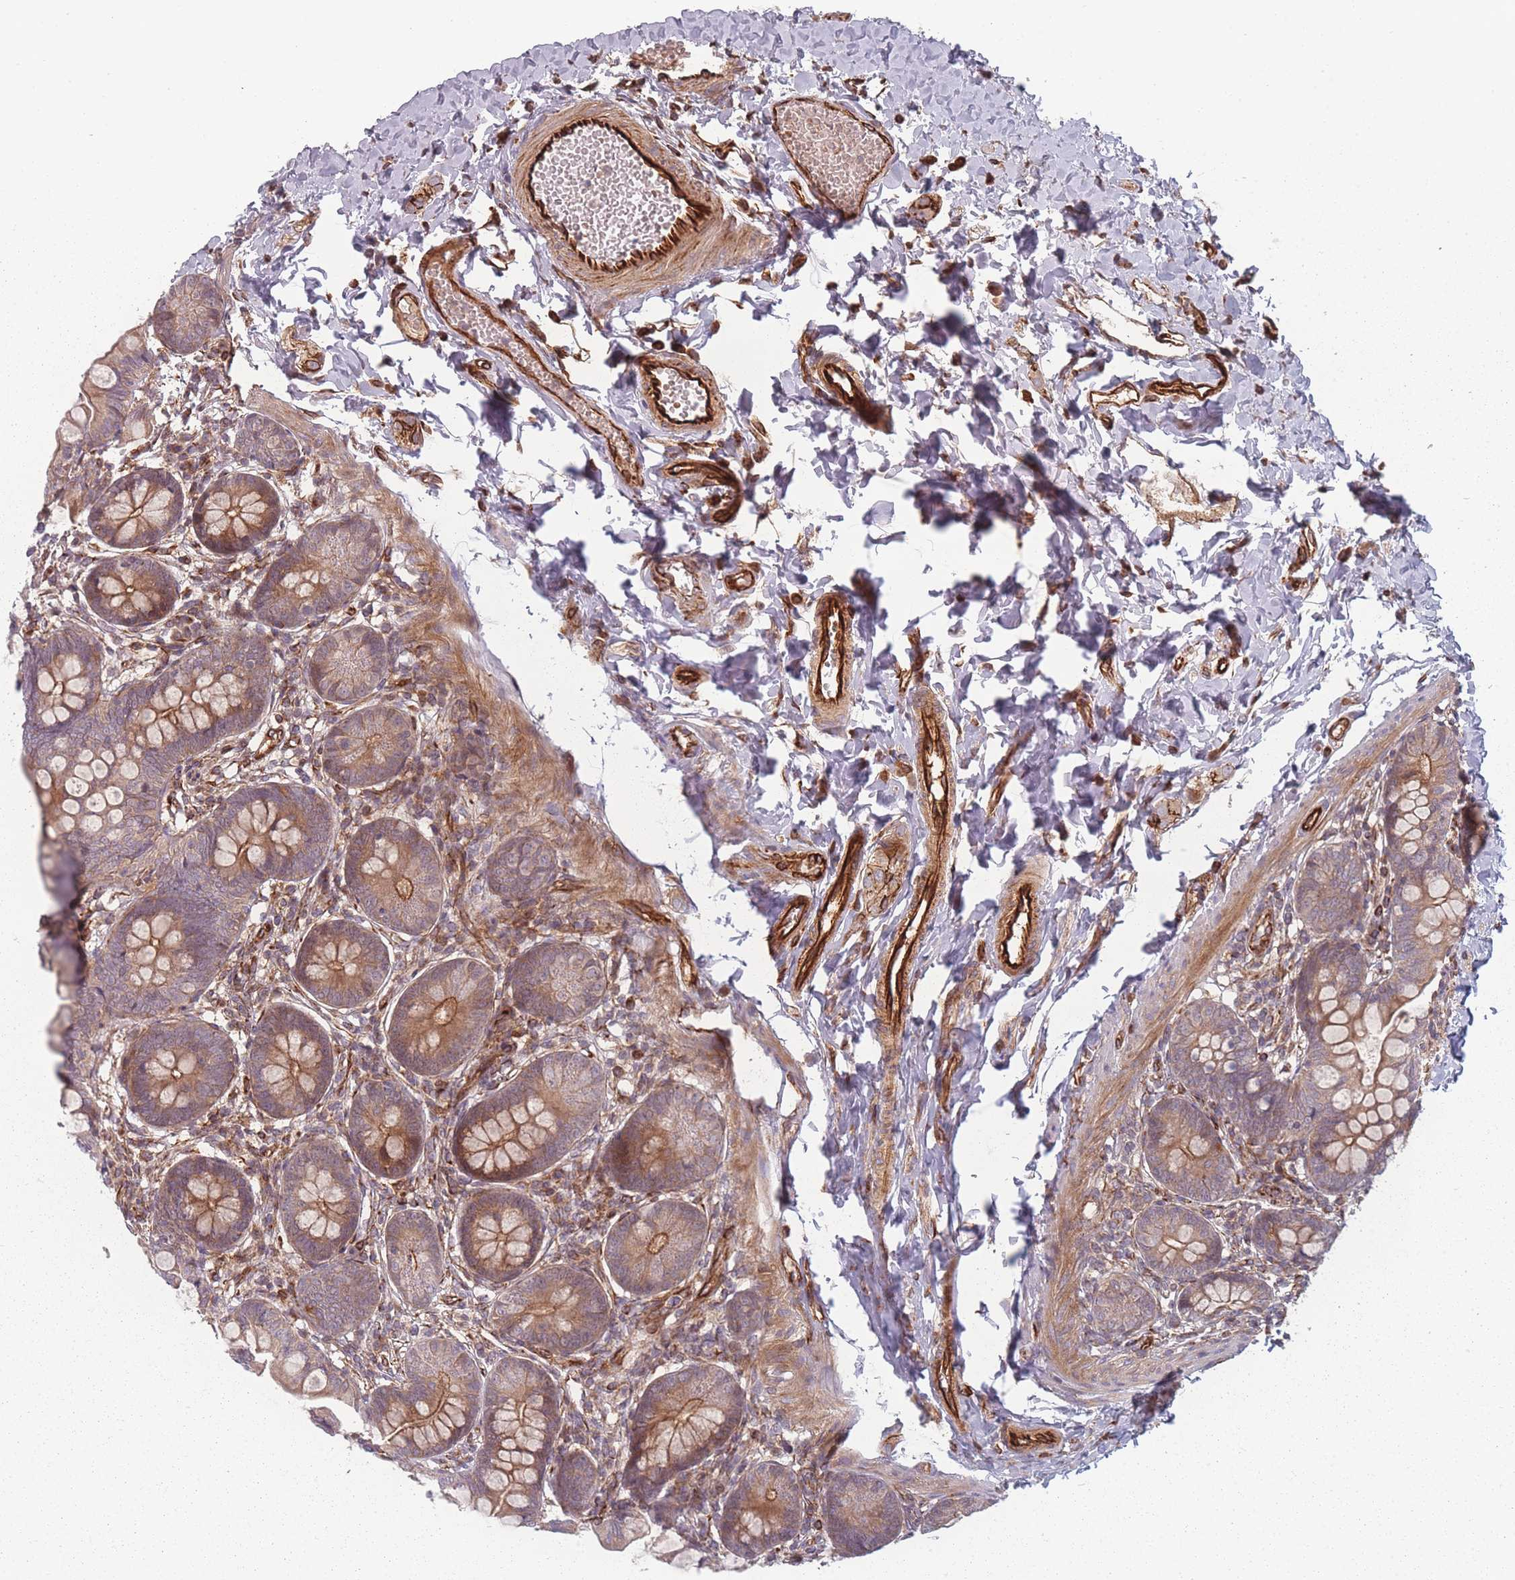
{"staining": {"intensity": "moderate", "quantity": ">75%", "location": "cytoplasmic/membranous"}, "tissue": "small intestine", "cell_type": "Glandular cells", "image_type": "normal", "snomed": [{"axis": "morphology", "description": "Normal tissue, NOS"}, {"axis": "topography", "description": "Small intestine"}], "caption": "This micrograph exhibits IHC staining of unremarkable human small intestine, with medium moderate cytoplasmic/membranous expression in approximately >75% of glandular cells.", "gene": "EEF1AKMT2", "patient": {"sex": "male", "age": 7}}